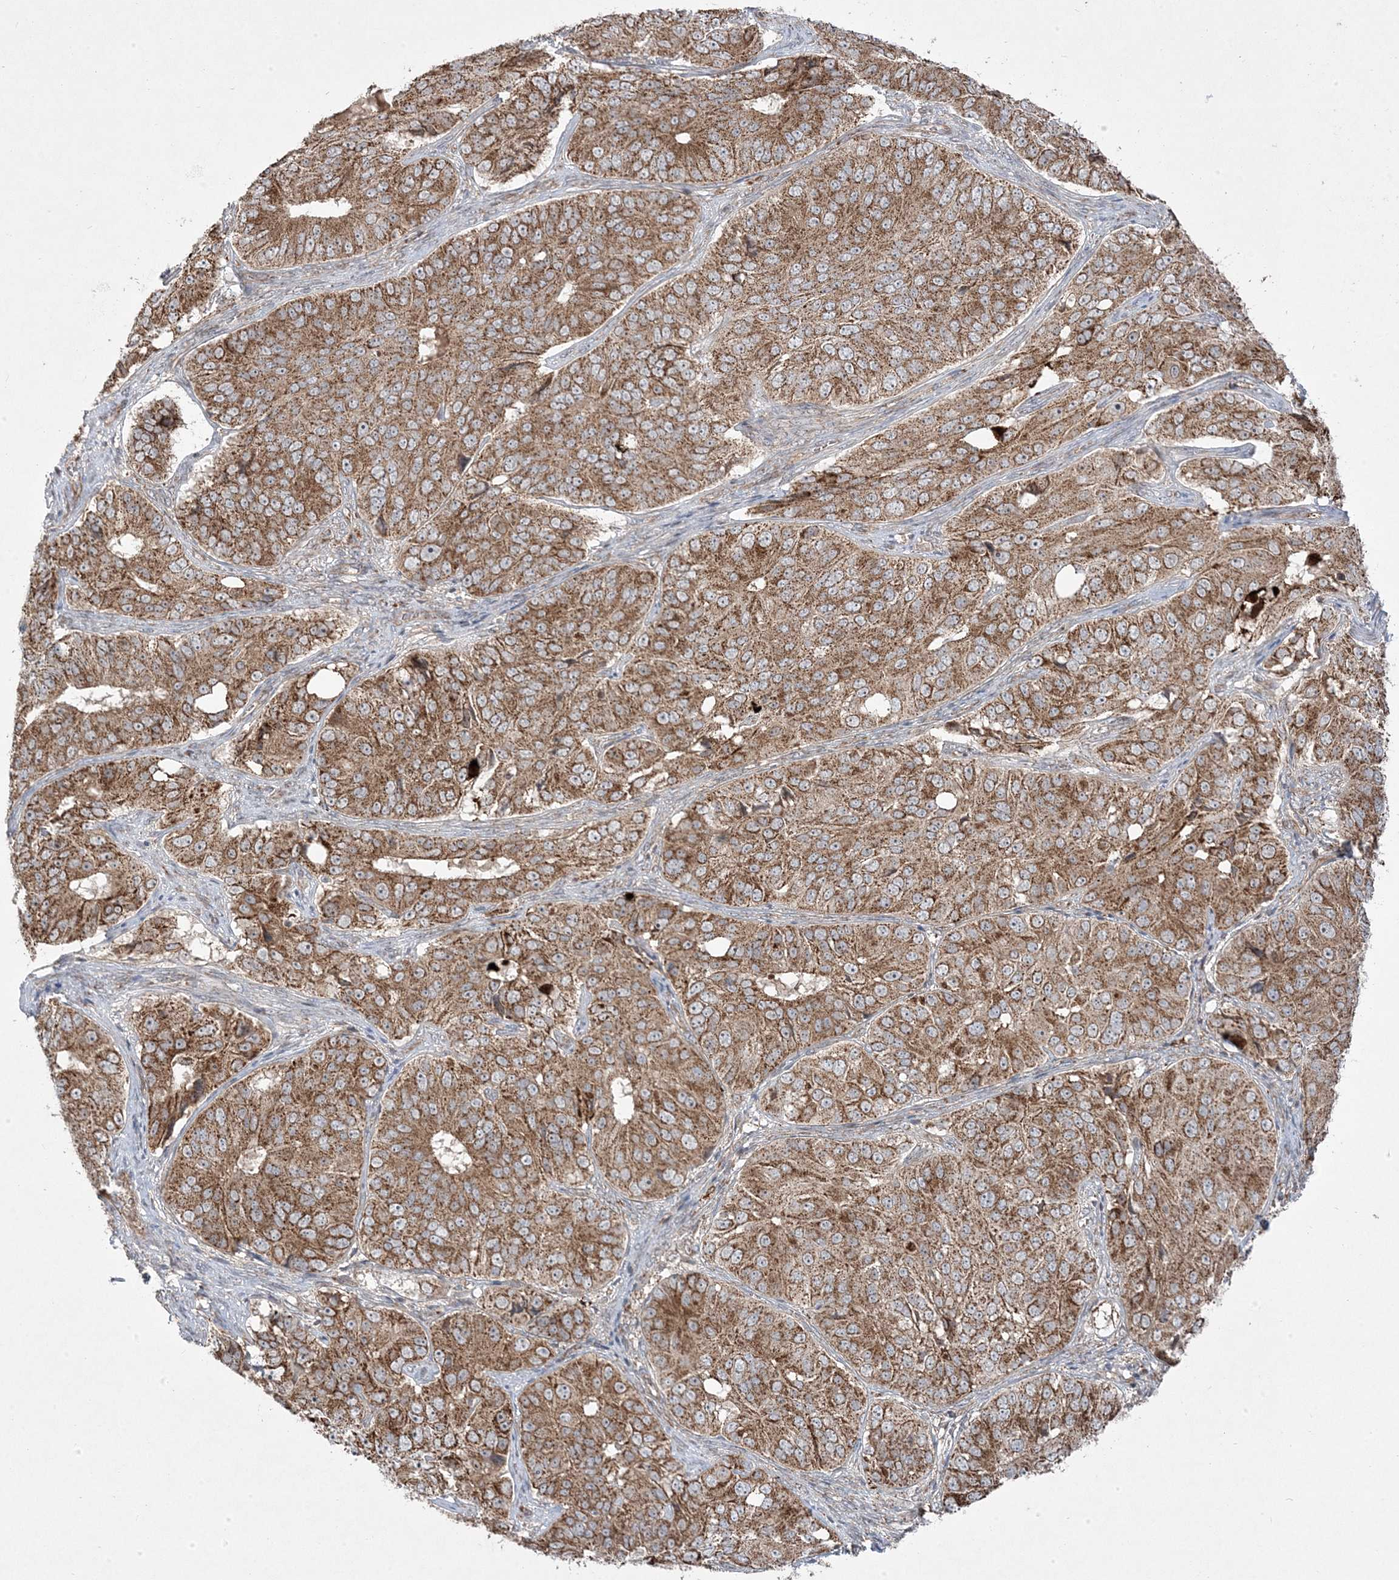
{"staining": {"intensity": "moderate", "quantity": ">75%", "location": "cytoplasmic/membranous"}, "tissue": "ovarian cancer", "cell_type": "Tumor cells", "image_type": "cancer", "snomed": [{"axis": "morphology", "description": "Carcinoma, endometroid"}, {"axis": "topography", "description": "Ovary"}], "caption": "Protein expression by immunohistochemistry reveals moderate cytoplasmic/membranous expression in approximately >75% of tumor cells in endometroid carcinoma (ovarian). (DAB IHC, brown staining for protein, blue staining for nuclei).", "gene": "CLUAP1", "patient": {"sex": "female", "age": 51}}